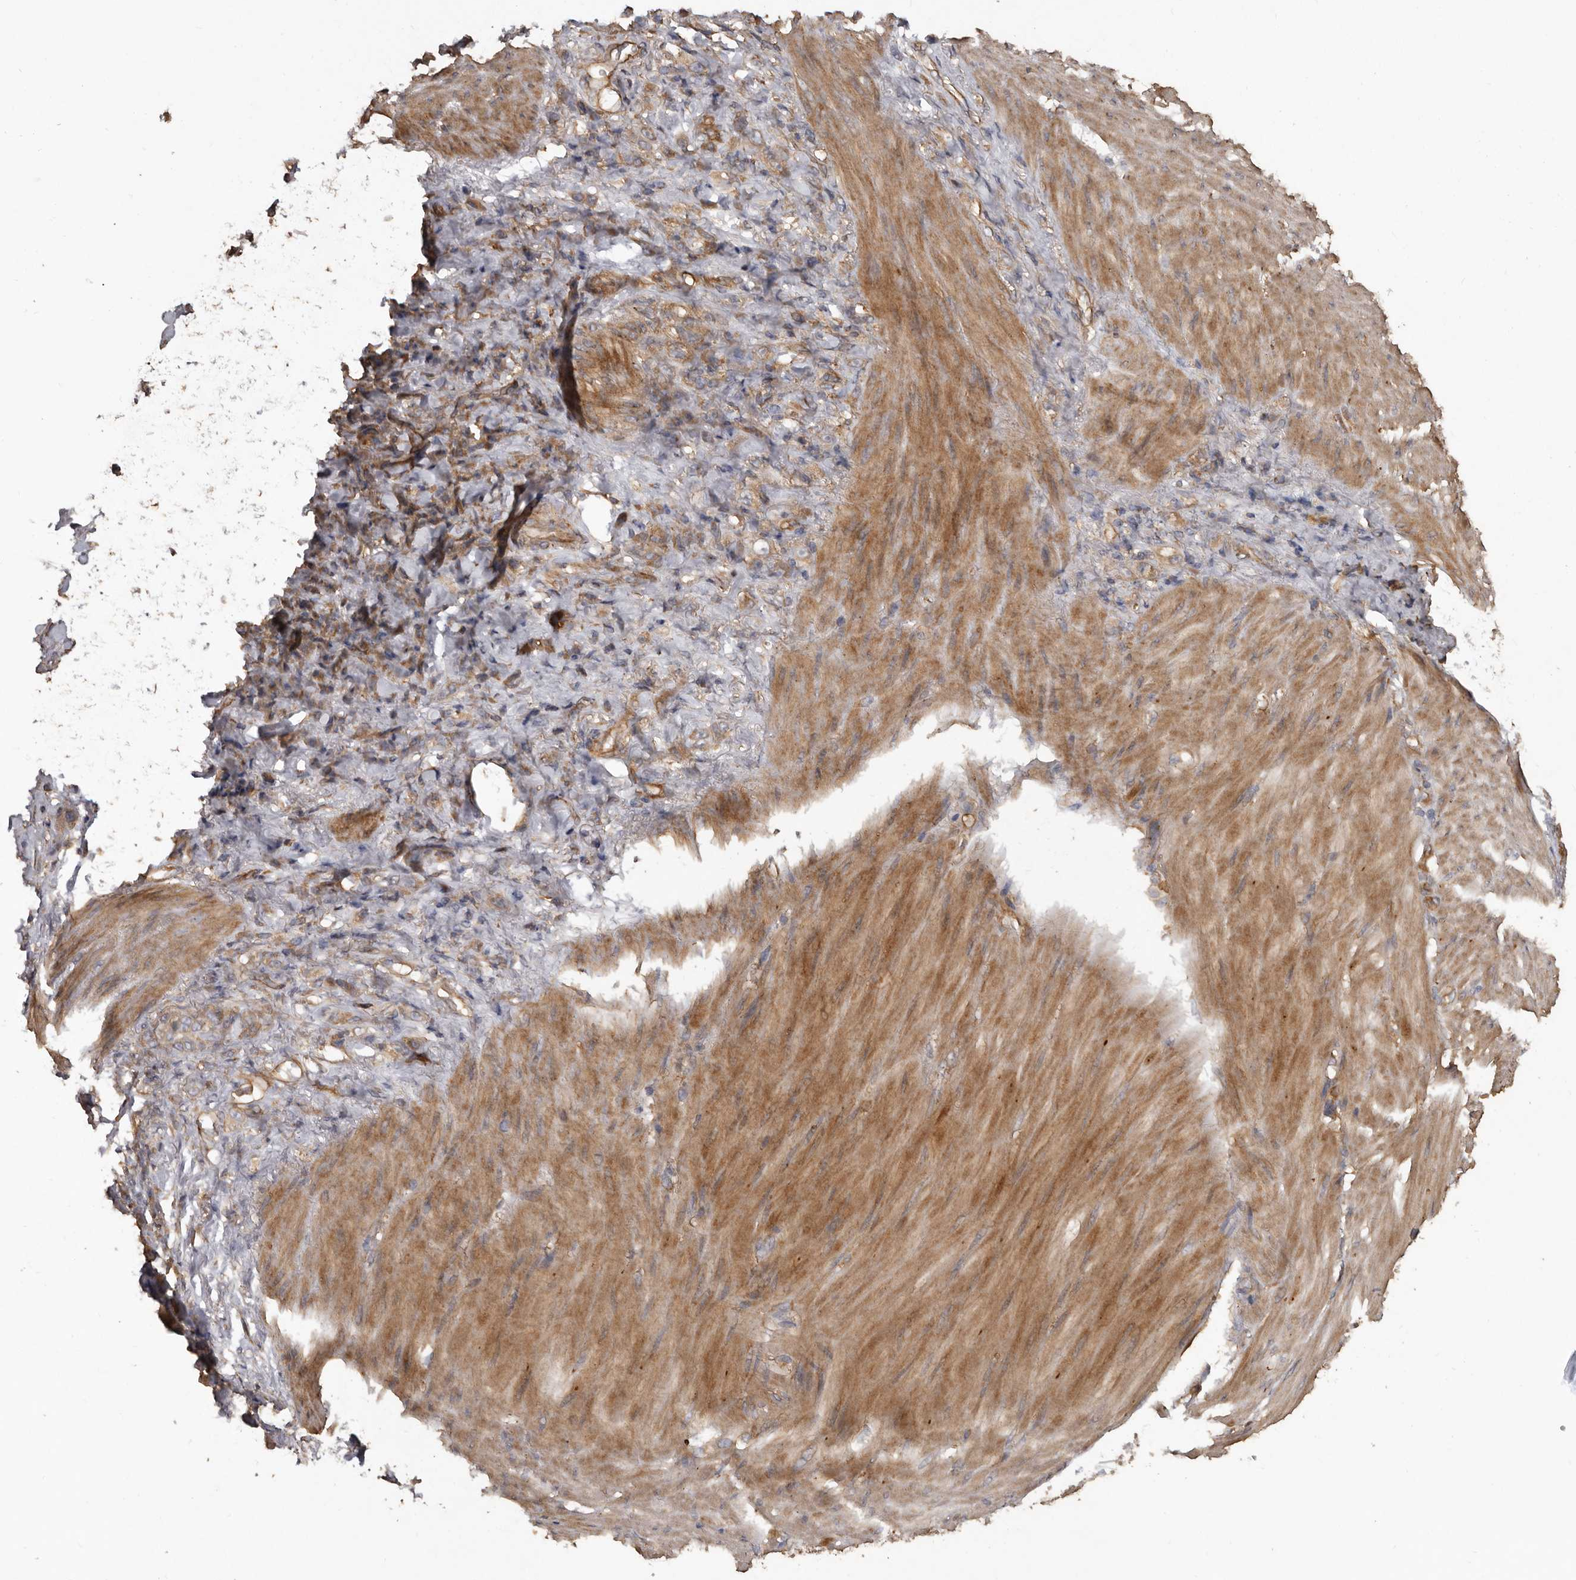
{"staining": {"intensity": "moderate", "quantity": ">75%", "location": "cytoplasmic/membranous"}, "tissue": "stomach cancer", "cell_type": "Tumor cells", "image_type": "cancer", "snomed": [{"axis": "morphology", "description": "Normal tissue, NOS"}, {"axis": "morphology", "description": "Adenocarcinoma, NOS"}, {"axis": "topography", "description": "Stomach"}], "caption": "A medium amount of moderate cytoplasmic/membranous staining is seen in approximately >75% of tumor cells in stomach cancer (adenocarcinoma) tissue.", "gene": "FLCN", "patient": {"sex": "male", "age": 82}}